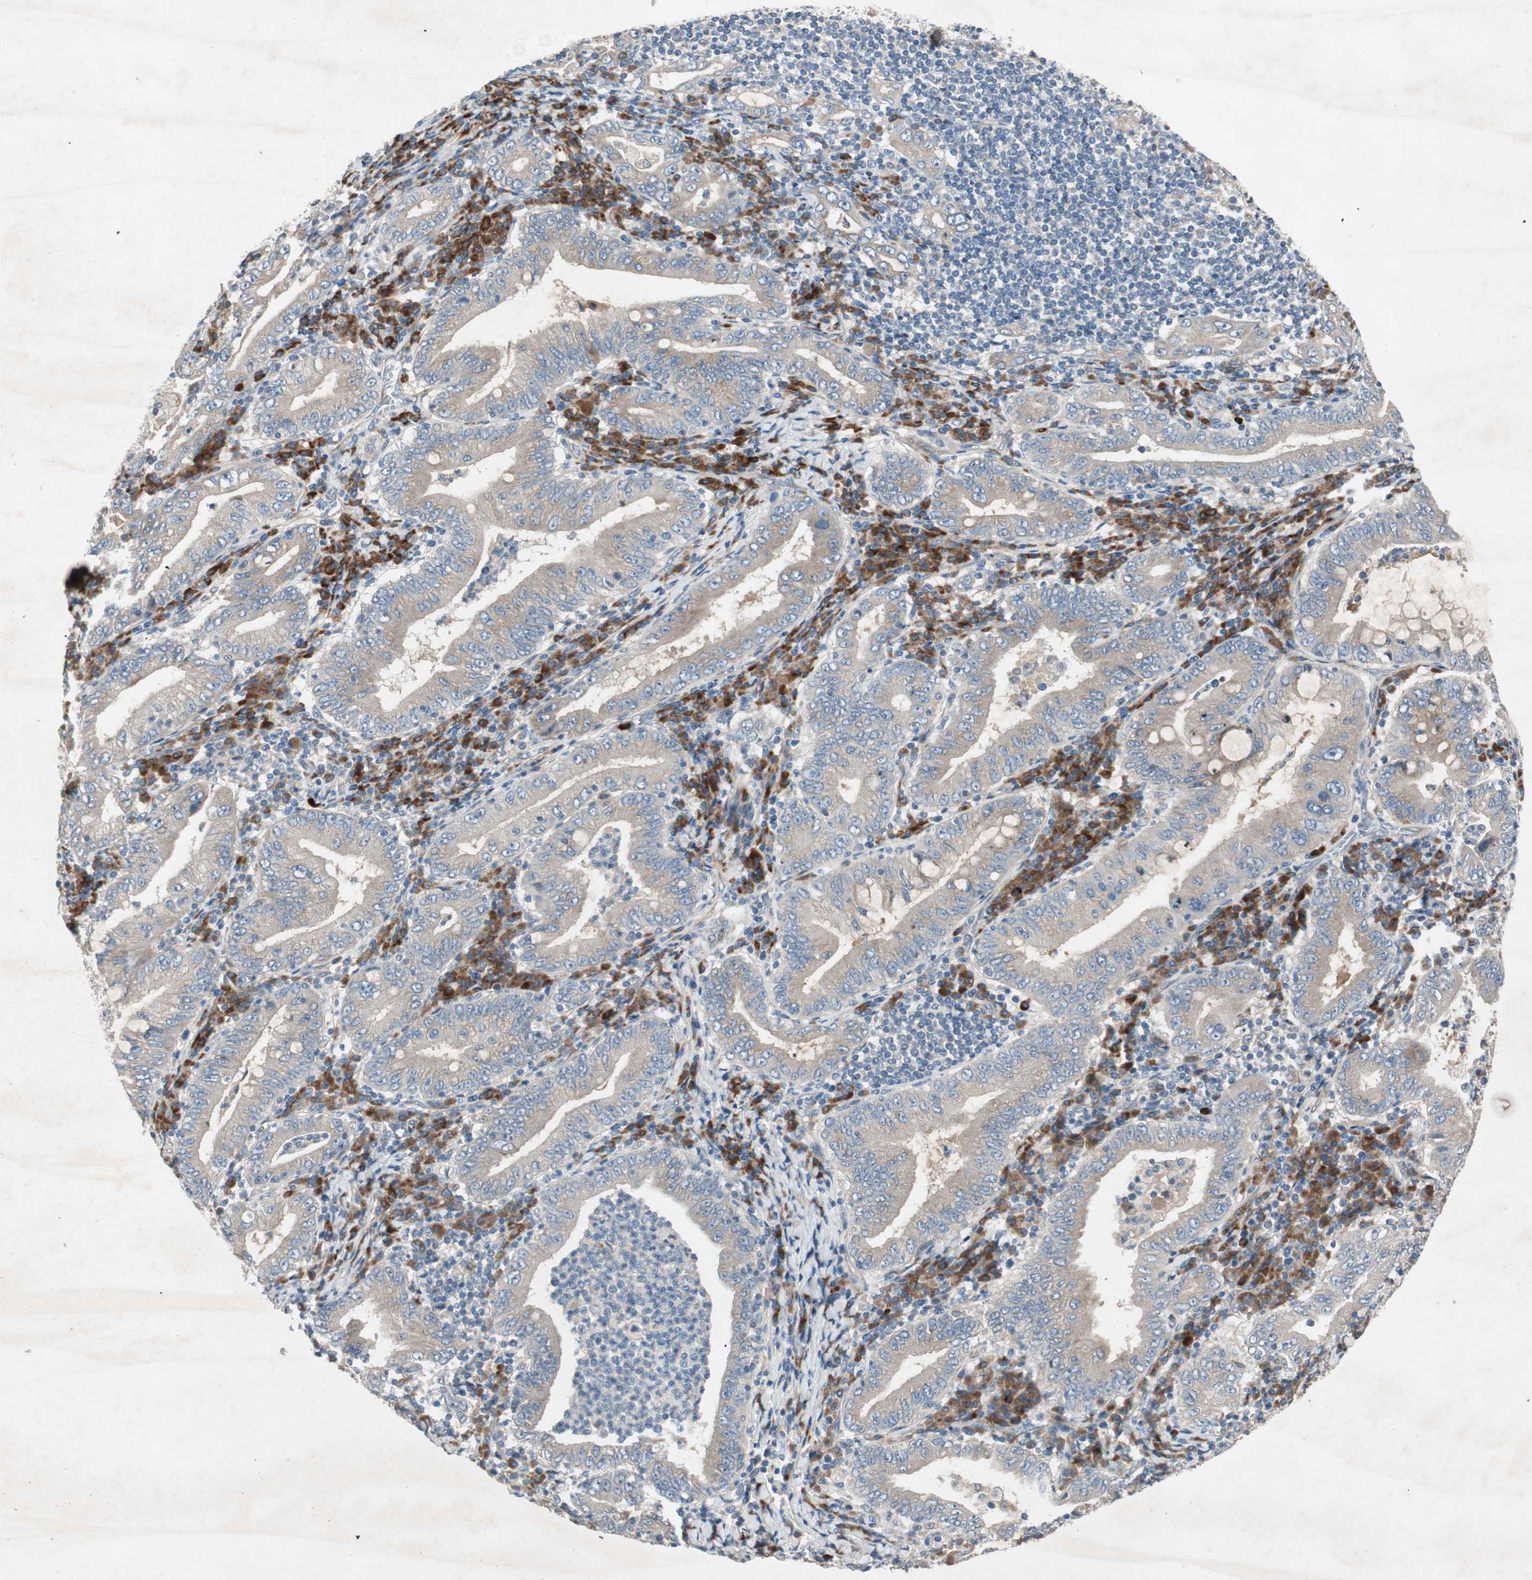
{"staining": {"intensity": "weak", "quantity": ">75%", "location": "cytoplasmic/membranous"}, "tissue": "stomach cancer", "cell_type": "Tumor cells", "image_type": "cancer", "snomed": [{"axis": "morphology", "description": "Normal tissue, NOS"}, {"axis": "morphology", "description": "Adenocarcinoma, NOS"}, {"axis": "topography", "description": "Esophagus"}, {"axis": "topography", "description": "Stomach, upper"}, {"axis": "topography", "description": "Peripheral nerve tissue"}], "caption": "DAB (3,3'-diaminobenzidine) immunohistochemical staining of adenocarcinoma (stomach) reveals weak cytoplasmic/membranous protein staining in approximately >75% of tumor cells.", "gene": "APOO", "patient": {"sex": "male", "age": 62}}